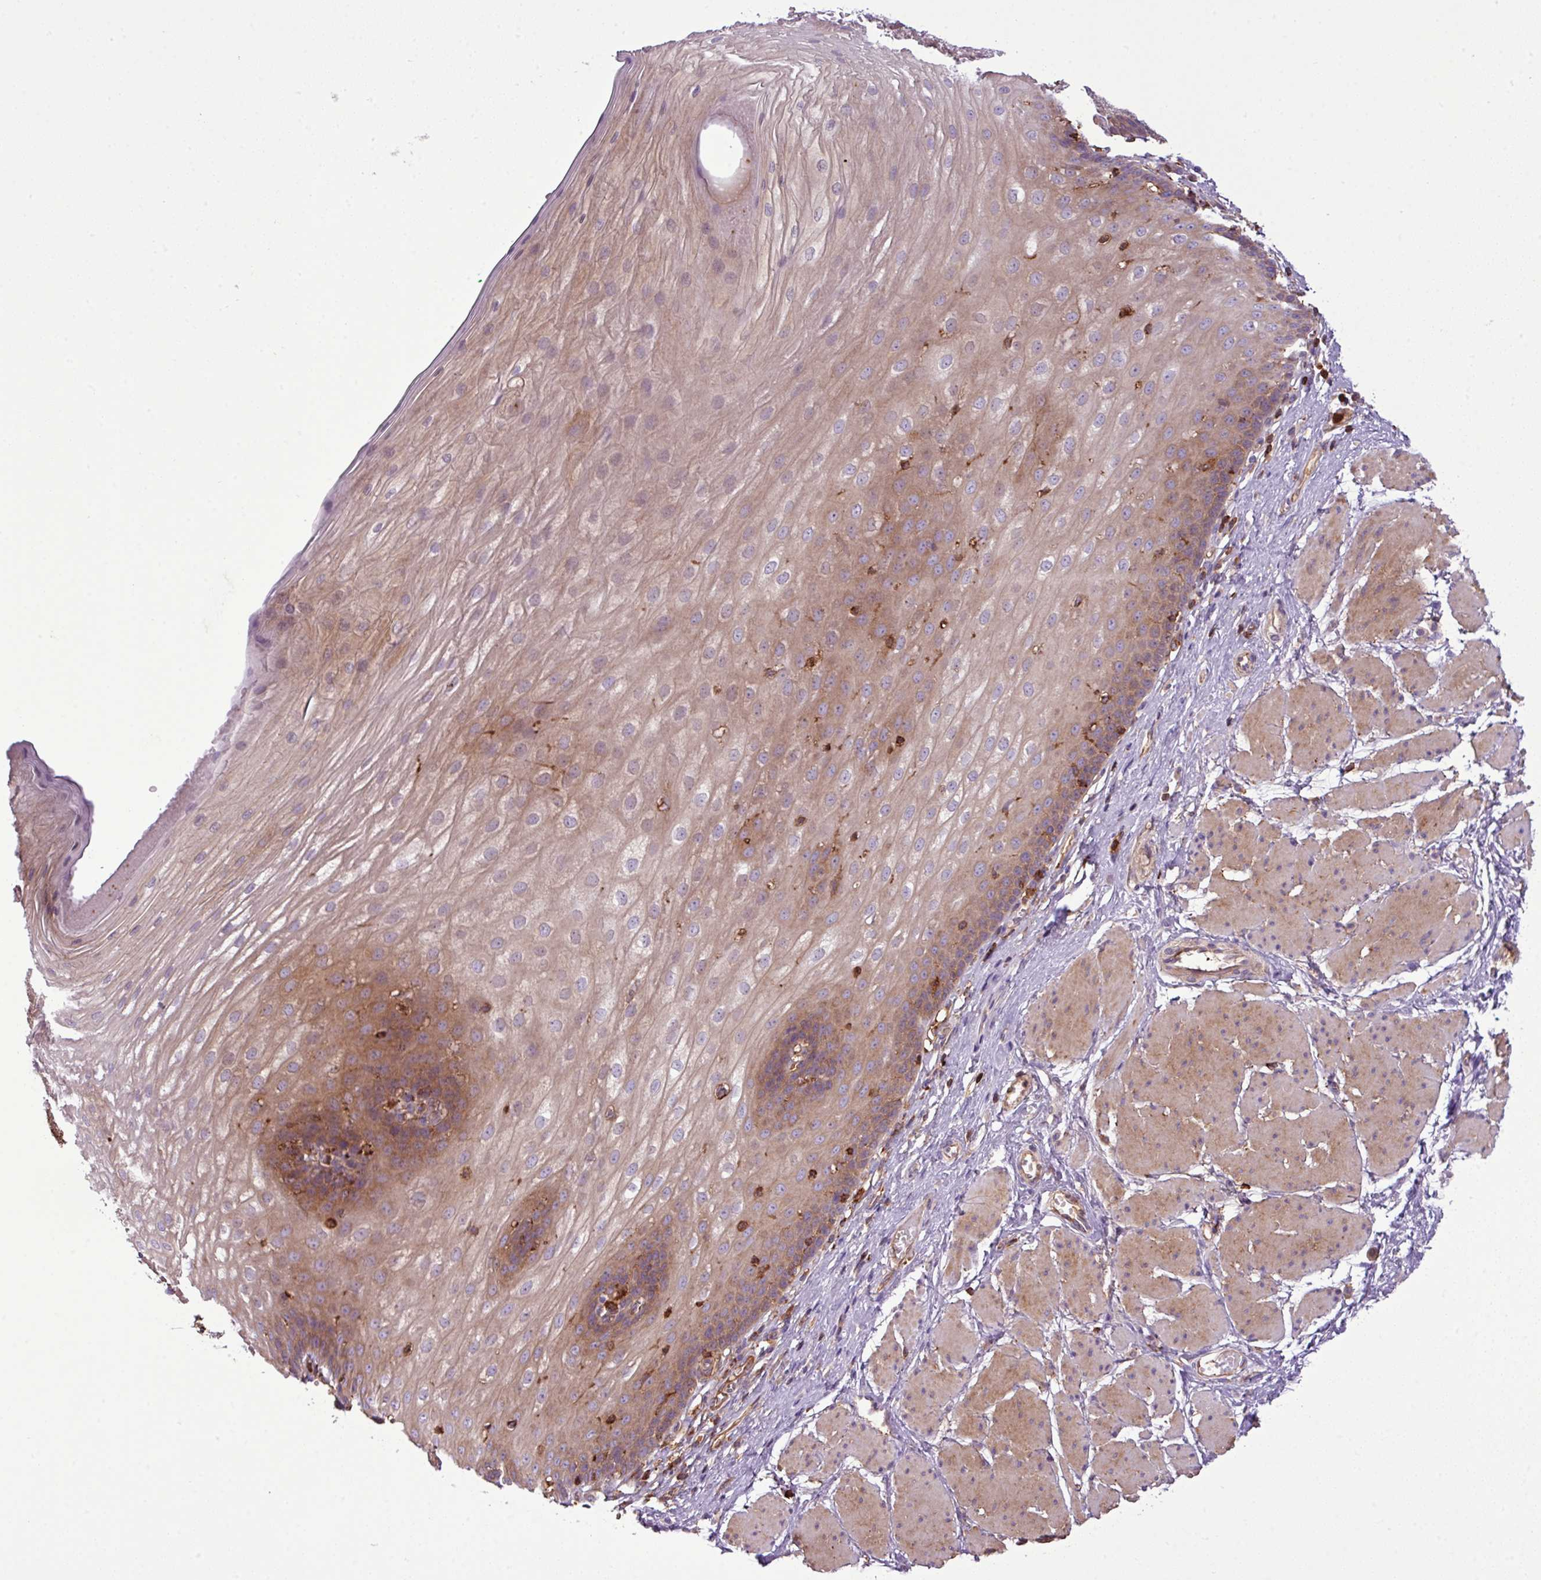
{"staining": {"intensity": "moderate", "quantity": "25%-75%", "location": "cytoplasmic/membranous"}, "tissue": "esophagus", "cell_type": "Squamous epithelial cells", "image_type": "normal", "snomed": [{"axis": "morphology", "description": "Normal tissue, NOS"}, {"axis": "topography", "description": "Esophagus"}], "caption": "Immunohistochemistry micrograph of unremarkable human esophagus stained for a protein (brown), which demonstrates medium levels of moderate cytoplasmic/membranous staining in about 25%-75% of squamous epithelial cells.", "gene": "PGAP6", "patient": {"sex": "male", "age": 69}}